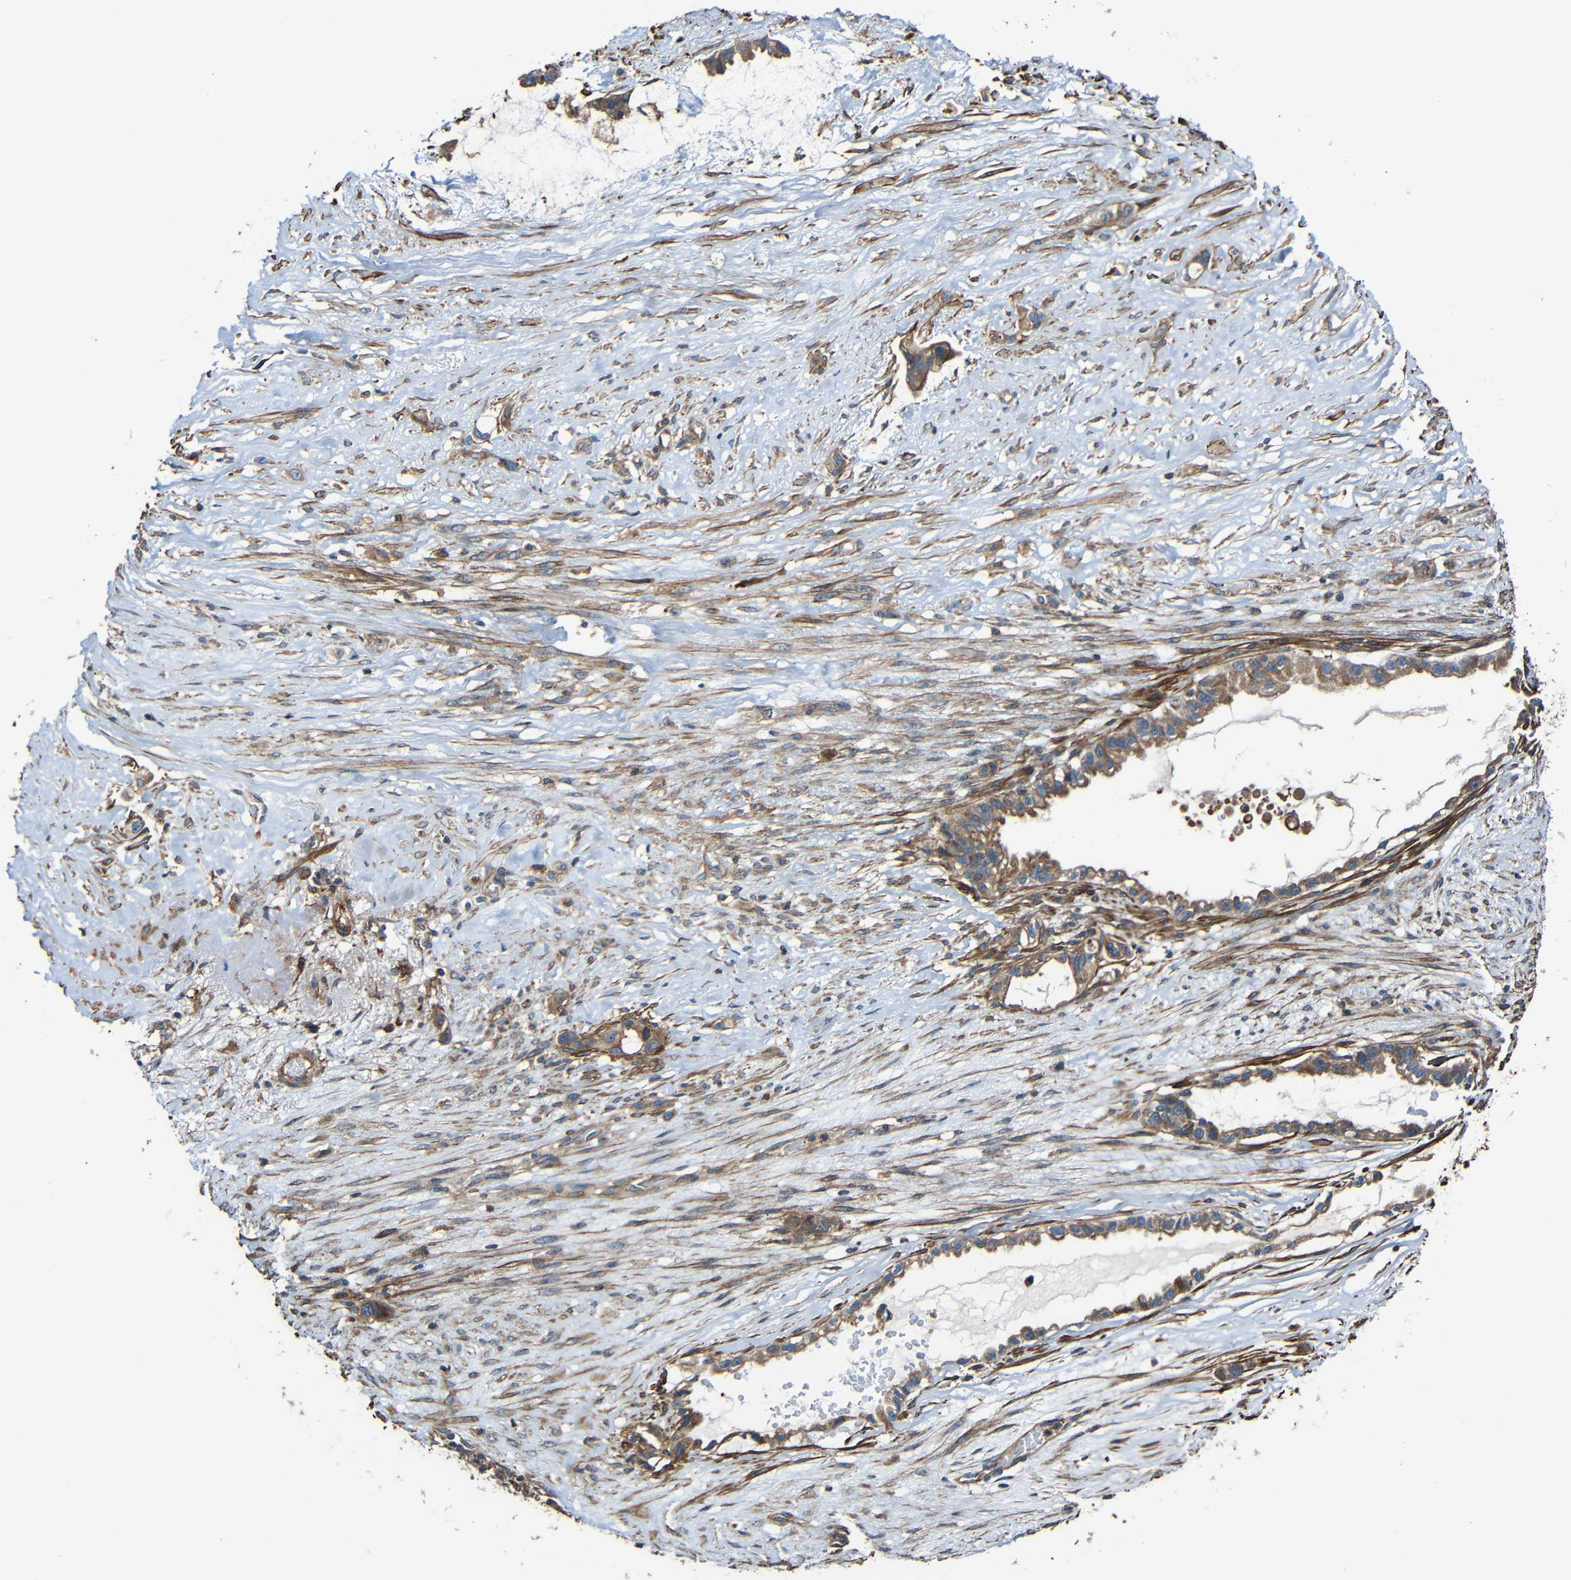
{"staining": {"intensity": "moderate", "quantity": ">75%", "location": "cytoplasmic/membranous"}, "tissue": "liver cancer", "cell_type": "Tumor cells", "image_type": "cancer", "snomed": [{"axis": "morphology", "description": "Cholangiocarcinoma"}, {"axis": "topography", "description": "Liver"}], "caption": "Protein staining of liver cancer (cholangiocarcinoma) tissue shows moderate cytoplasmic/membranous expression in about >75% of tumor cells.", "gene": "RHOT2", "patient": {"sex": "female", "age": 65}}